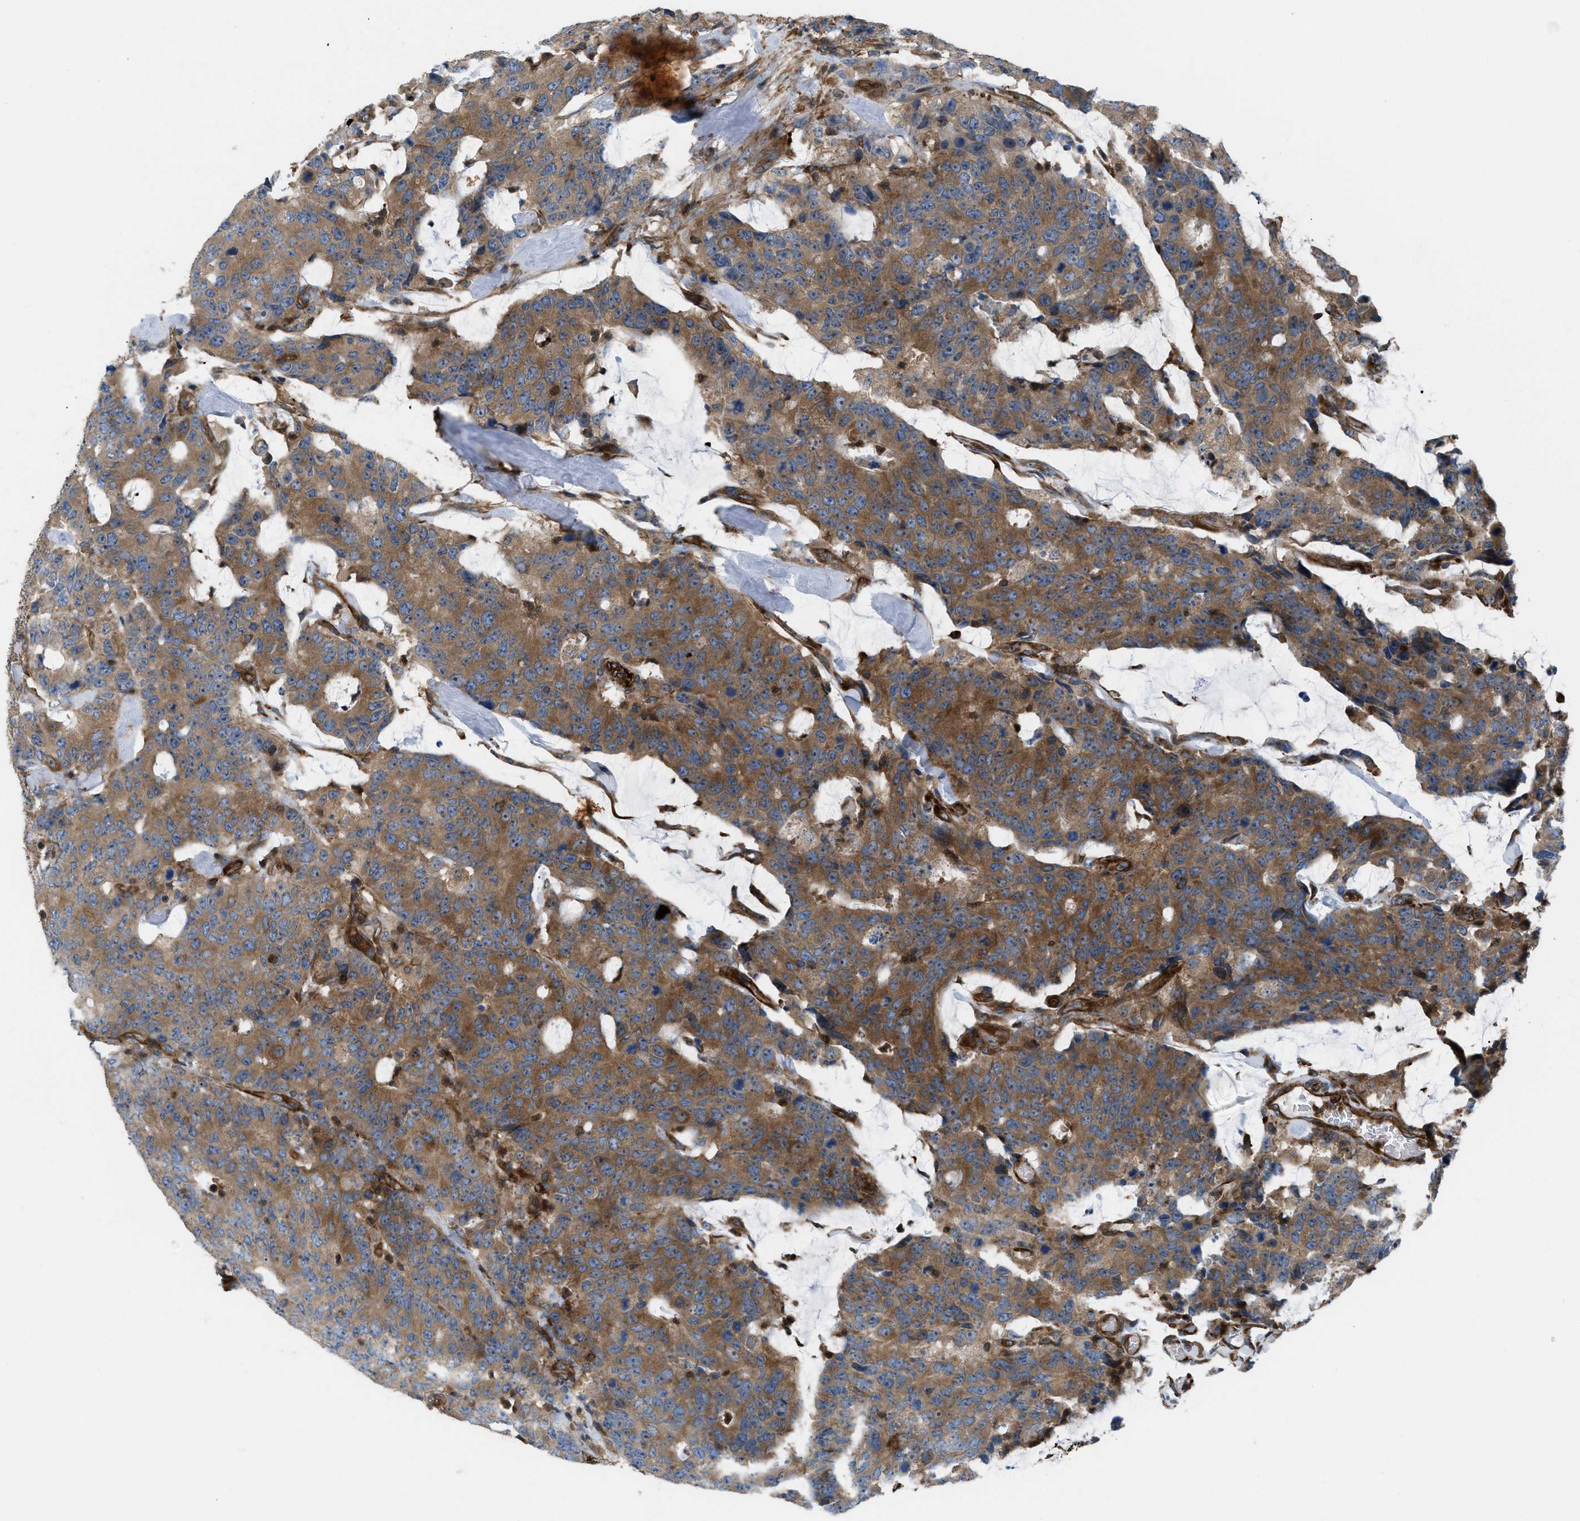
{"staining": {"intensity": "moderate", "quantity": ">75%", "location": "cytoplasmic/membranous"}, "tissue": "colorectal cancer", "cell_type": "Tumor cells", "image_type": "cancer", "snomed": [{"axis": "morphology", "description": "Adenocarcinoma, NOS"}, {"axis": "topography", "description": "Colon"}], "caption": "Adenocarcinoma (colorectal) tissue demonstrates moderate cytoplasmic/membranous positivity in about >75% of tumor cells, visualized by immunohistochemistry.", "gene": "ATP2A3", "patient": {"sex": "female", "age": 86}}